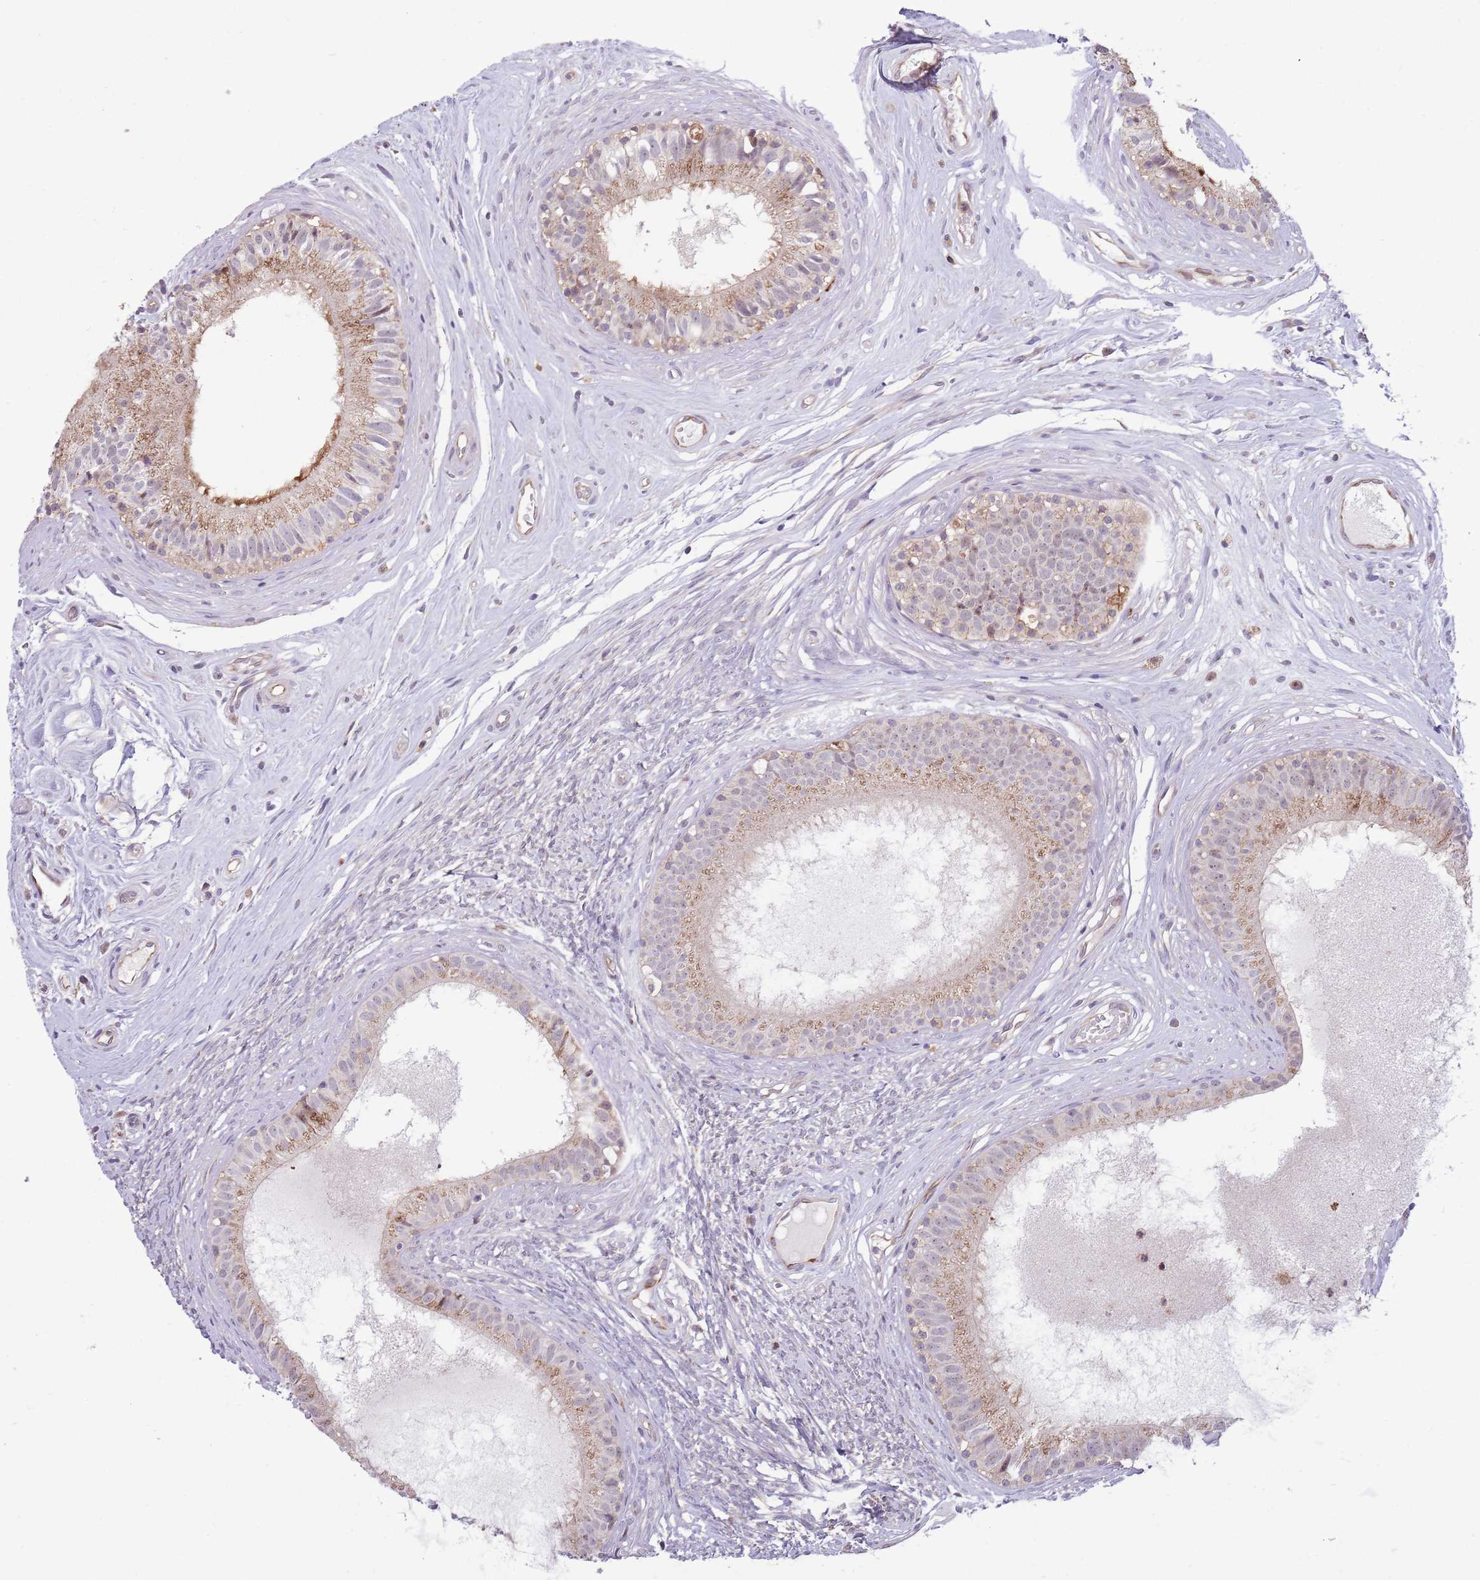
{"staining": {"intensity": "weak", "quantity": ">75%", "location": "cytoplasmic/membranous"}, "tissue": "epididymis", "cell_type": "Glandular cells", "image_type": "normal", "snomed": [{"axis": "morphology", "description": "Normal tissue, NOS"}, {"axis": "topography", "description": "Epididymis"}], "caption": "A brown stain highlights weak cytoplasmic/membranous staining of a protein in glandular cells of normal human epididymis. Ihc stains the protein of interest in brown and the nuclei are stained blue.", "gene": "CCNJL", "patient": {"sex": "male", "age": 74}}